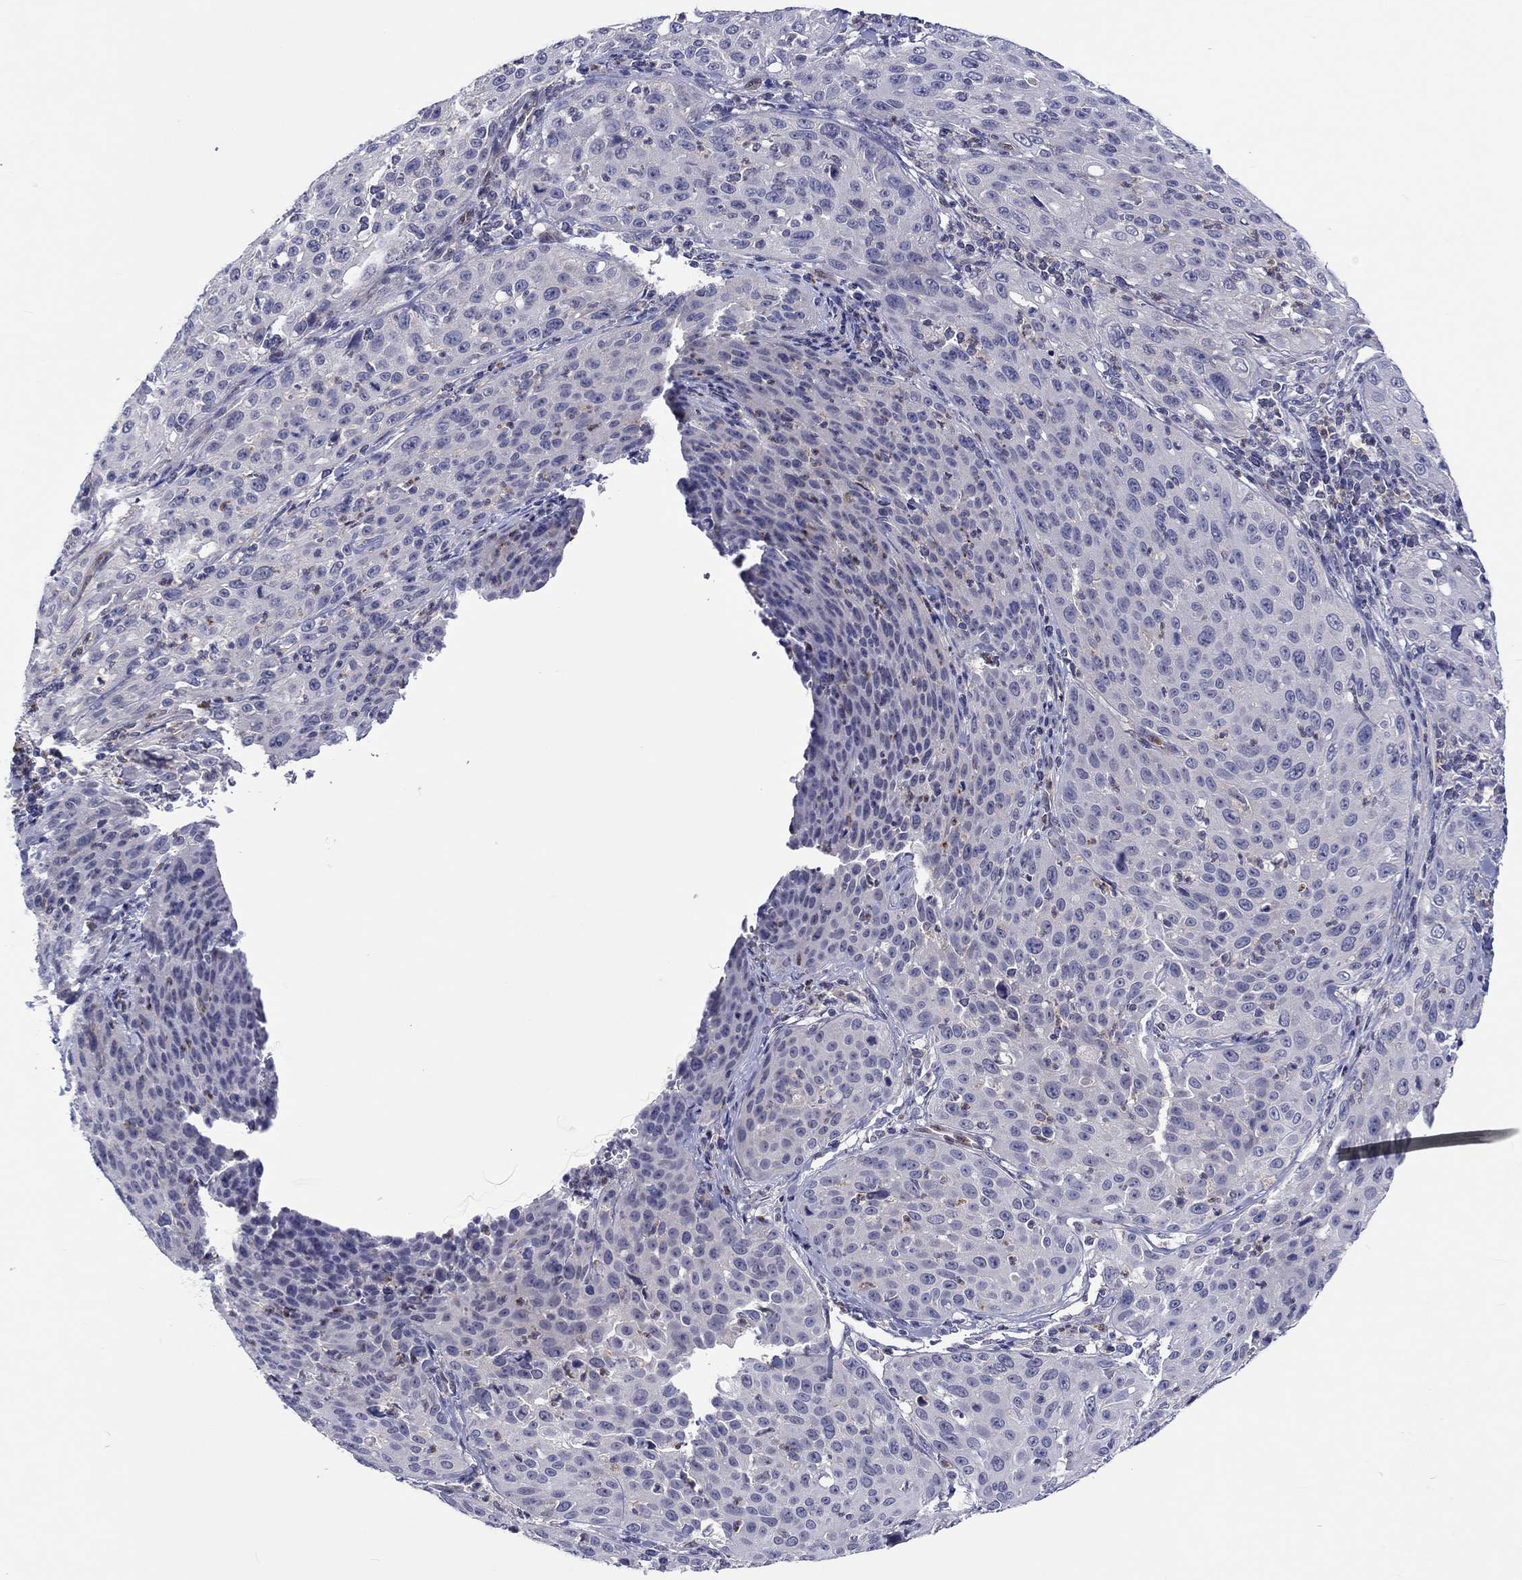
{"staining": {"intensity": "negative", "quantity": "none", "location": "none"}, "tissue": "cervical cancer", "cell_type": "Tumor cells", "image_type": "cancer", "snomed": [{"axis": "morphology", "description": "Squamous cell carcinoma, NOS"}, {"axis": "topography", "description": "Cervix"}], "caption": "This is an IHC micrograph of human squamous cell carcinoma (cervical). There is no expression in tumor cells.", "gene": "ABCG4", "patient": {"sex": "female", "age": 26}}